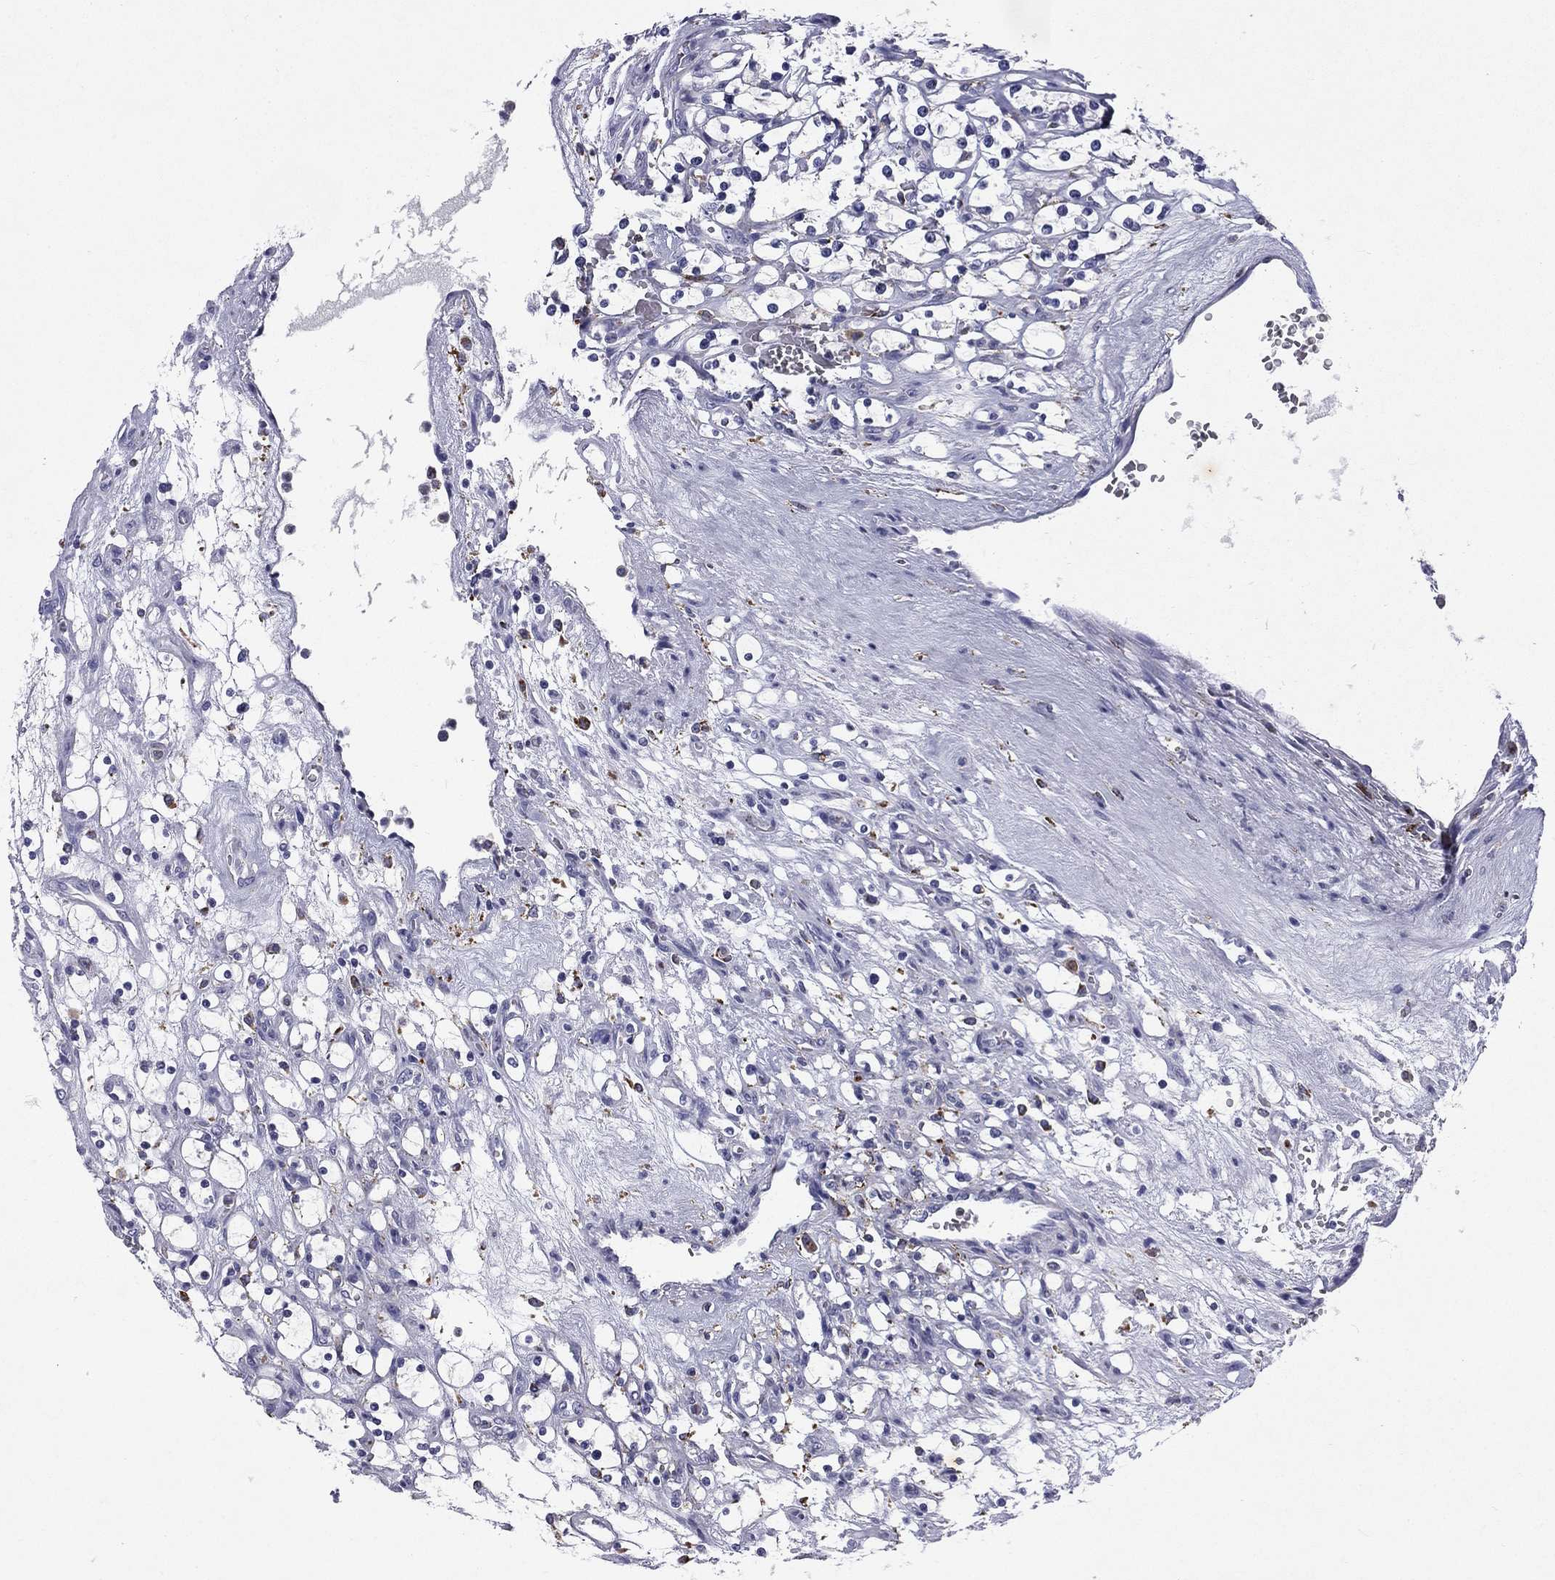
{"staining": {"intensity": "negative", "quantity": "none", "location": "none"}, "tissue": "renal cancer", "cell_type": "Tumor cells", "image_type": "cancer", "snomed": [{"axis": "morphology", "description": "Adenocarcinoma, NOS"}, {"axis": "topography", "description": "Kidney"}], "caption": "Human renal adenocarcinoma stained for a protein using IHC shows no positivity in tumor cells.", "gene": "MADCAM1", "patient": {"sex": "female", "age": 69}}